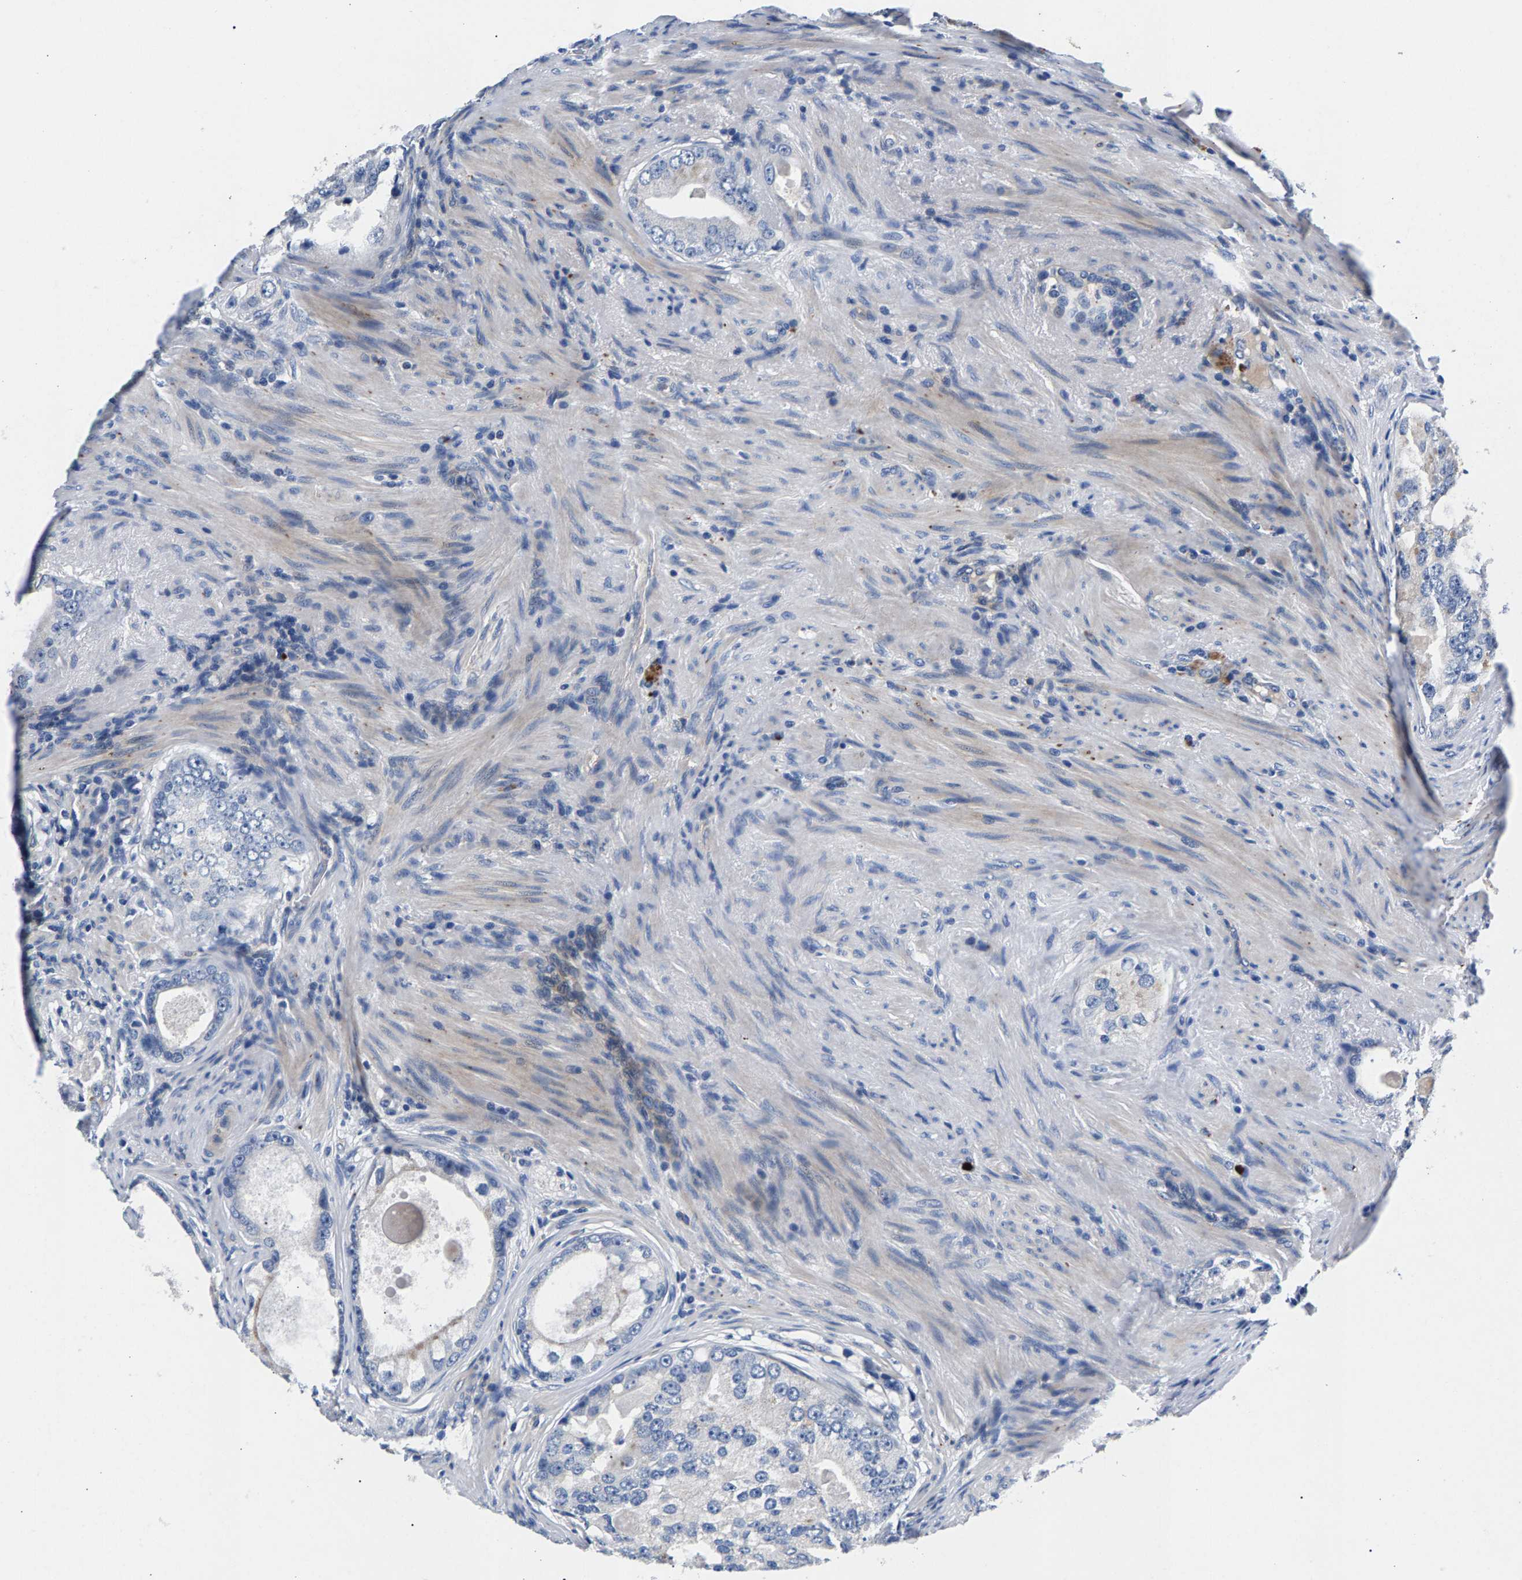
{"staining": {"intensity": "negative", "quantity": "none", "location": "none"}, "tissue": "prostate cancer", "cell_type": "Tumor cells", "image_type": "cancer", "snomed": [{"axis": "morphology", "description": "Adenocarcinoma, High grade"}, {"axis": "topography", "description": "Prostate"}], "caption": "There is no significant positivity in tumor cells of prostate cancer.", "gene": "P2RY4", "patient": {"sex": "male", "age": 66}}